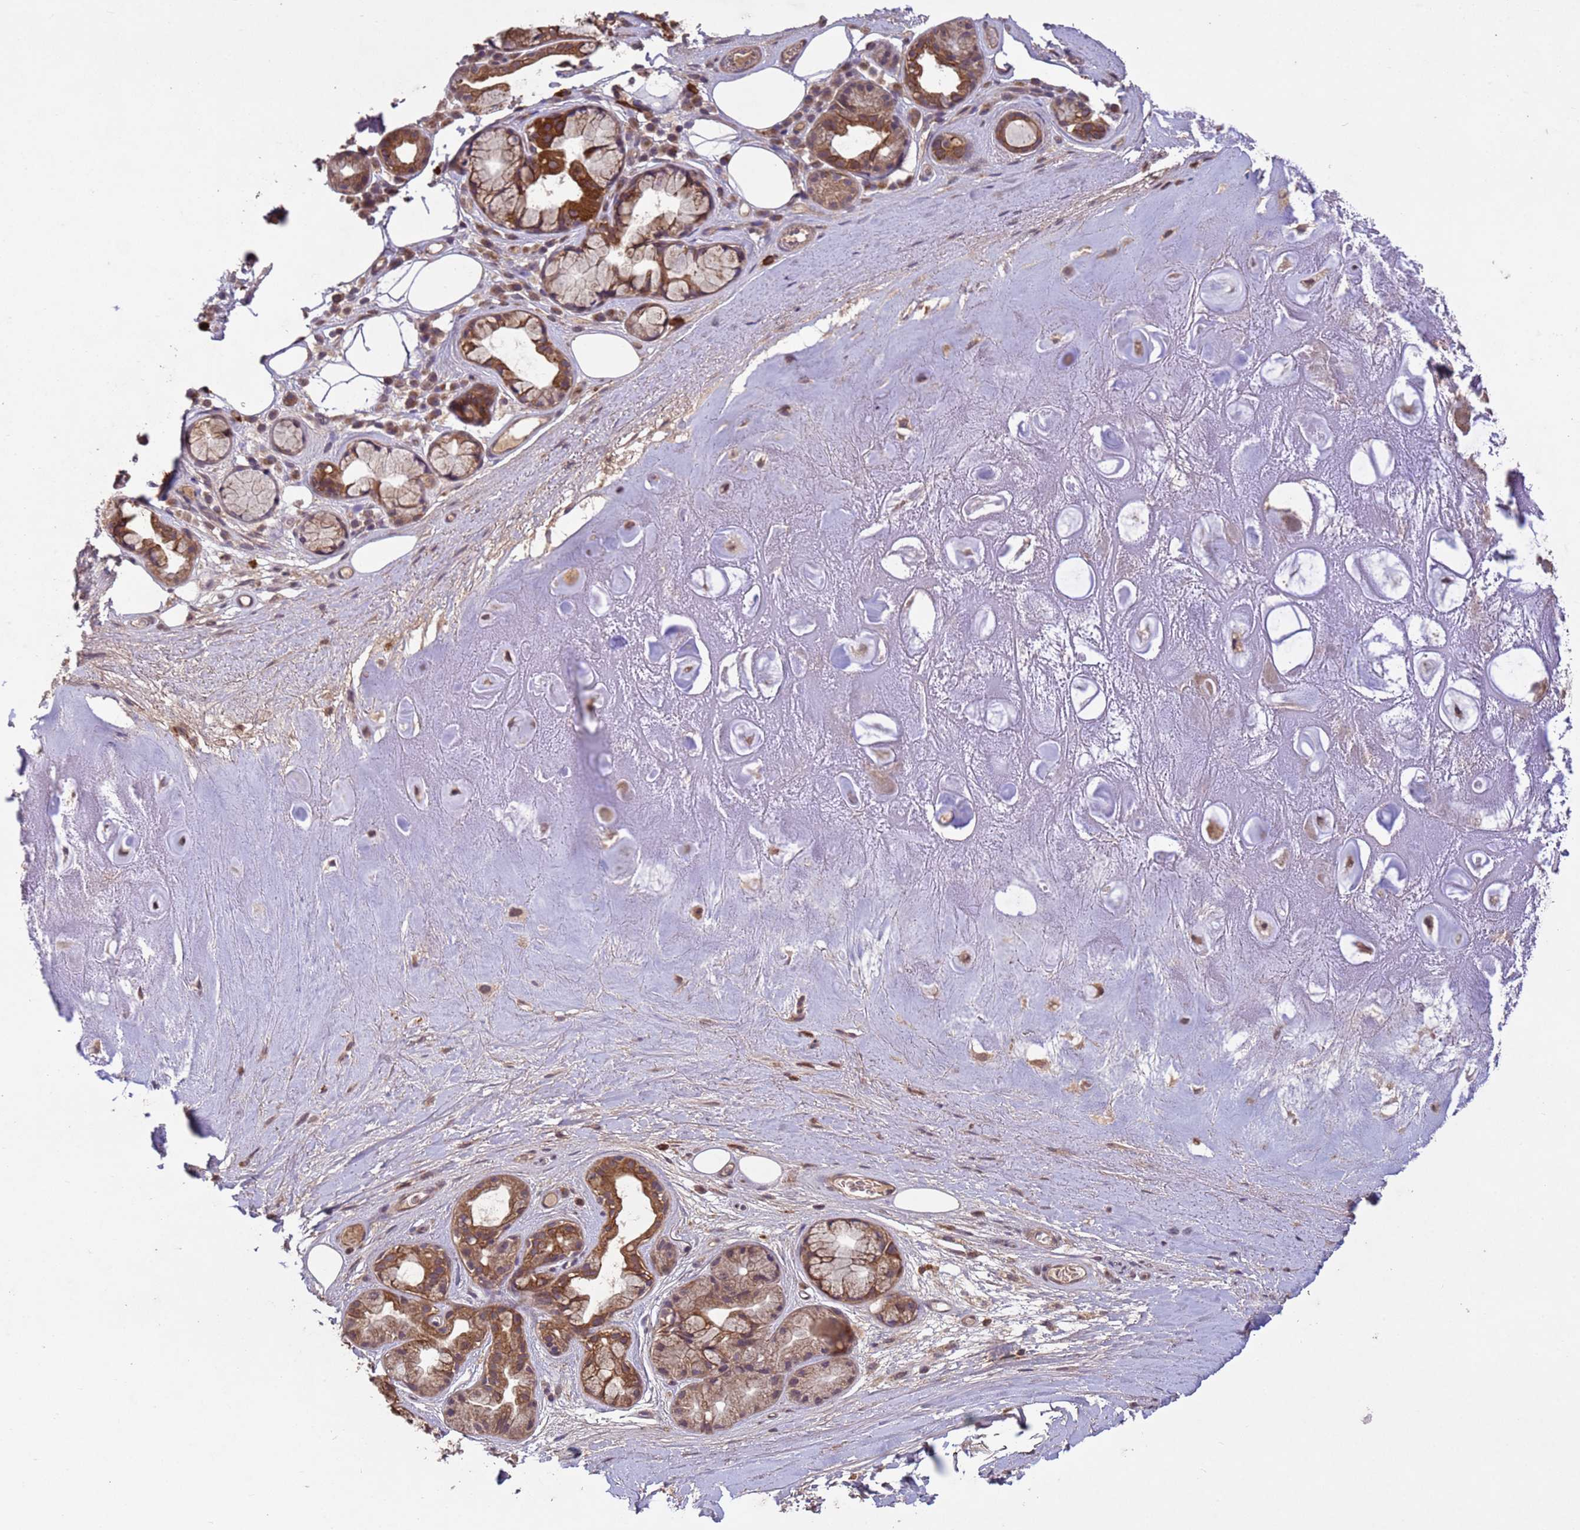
{"staining": {"intensity": "negative", "quantity": "none", "location": "none"}, "tissue": "adipose tissue", "cell_type": "Adipocytes", "image_type": "normal", "snomed": [{"axis": "morphology", "description": "Normal tissue, NOS"}, {"axis": "topography", "description": "Cartilage tissue"}], "caption": "This micrograph is of benign adipose tissue stained with immunohistochemistry (IHC) to label a protein in brown with the nuclei are counter-stained blue. There is no positivity in adipocytes. The staining is performed using DAB brown chromogen with nuclei counter-stained in using hematoxylin.", "gene": "FASTKD1", "patient": {"sex": "male", "age": 81}}